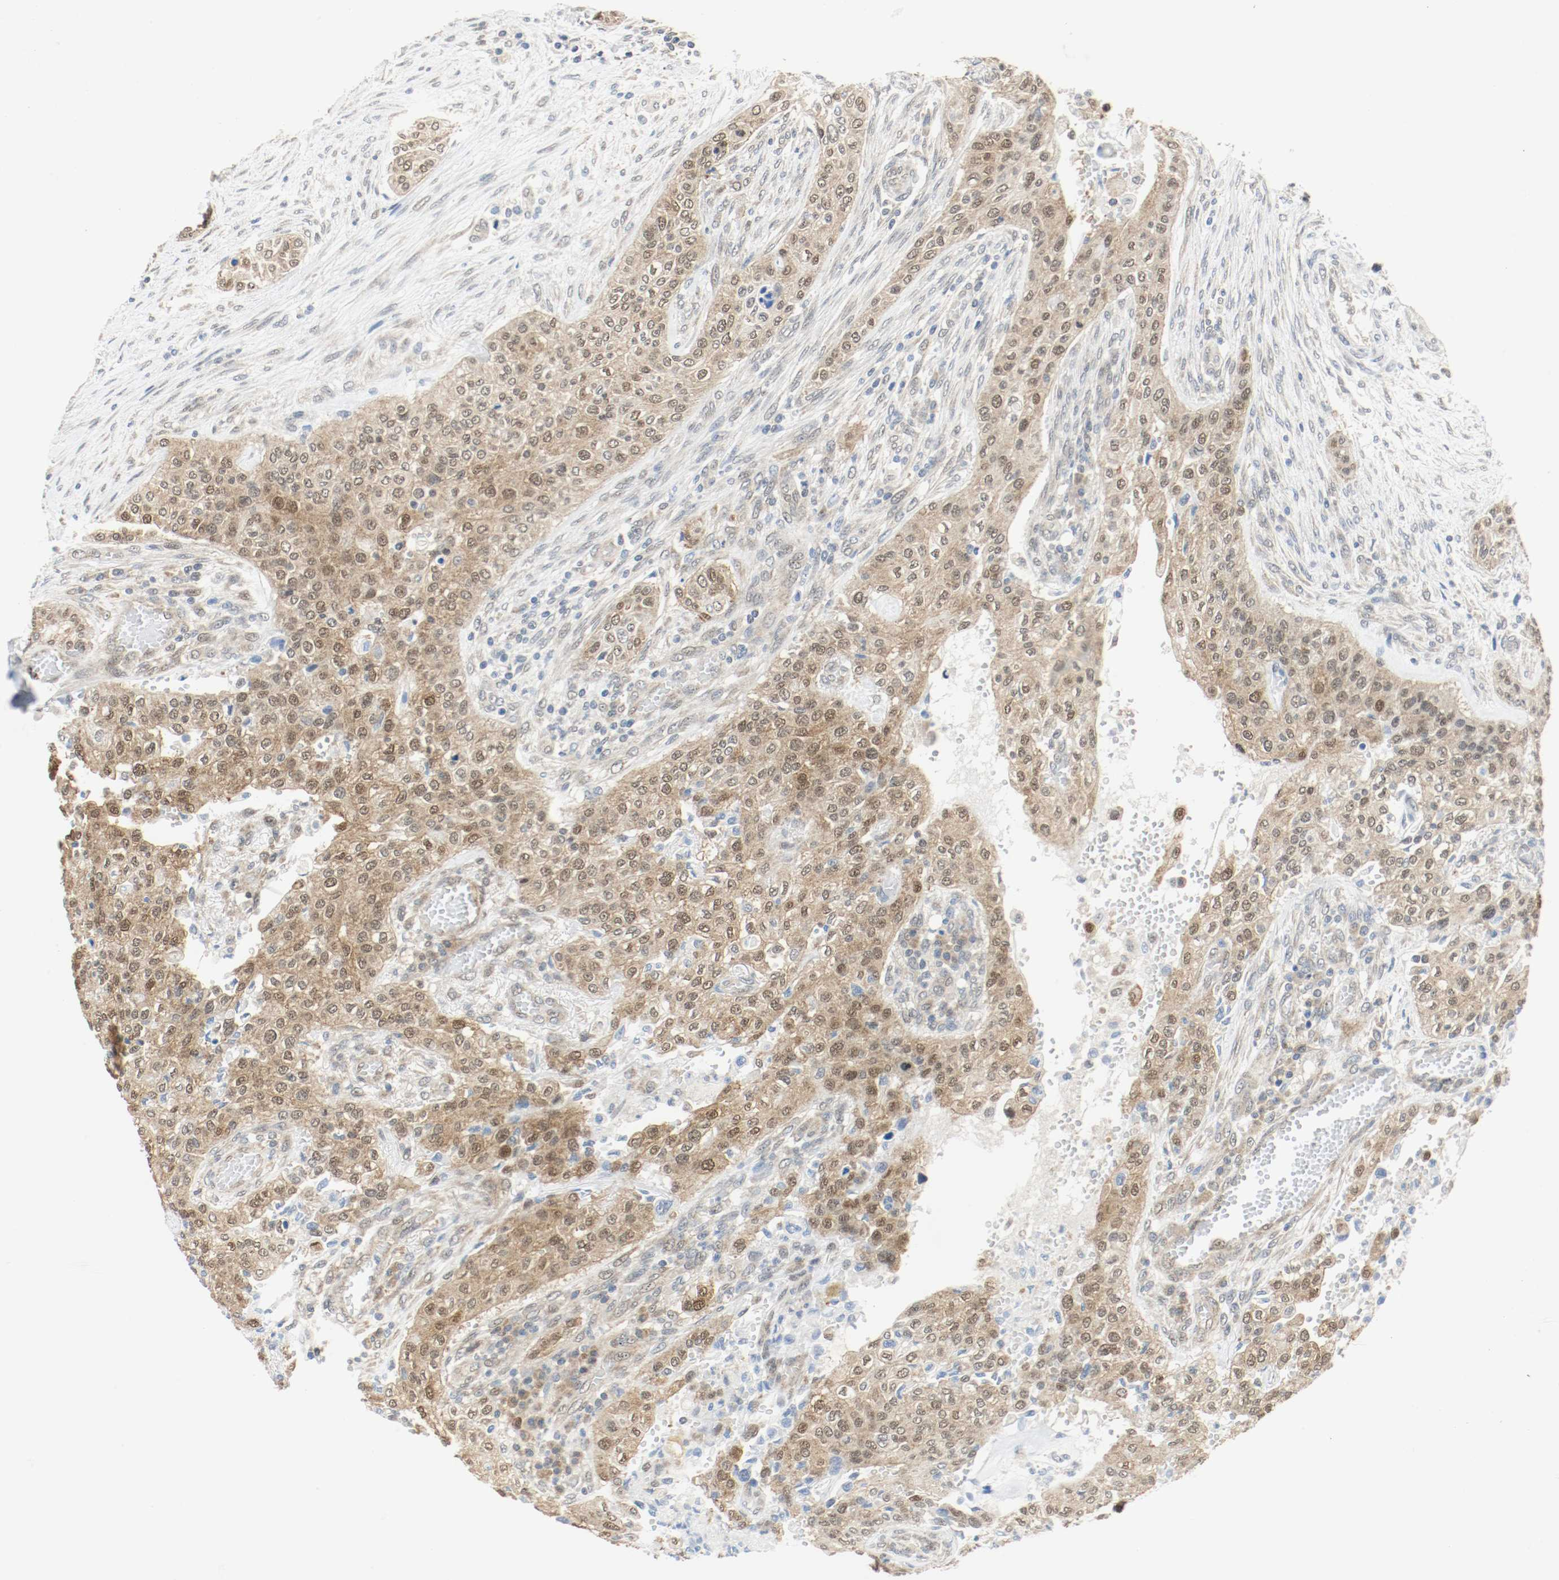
{"staining": {"intensity": "moderate", "quantity": ">75%", "location": "cytoplasmic/membranous,nuclear"}, "tissue": "urothelial cancer", "cell_type": "Tumor cells", "image_type": "cancer", "snomed": [{"axis": "morphology", "description": "Urothelial carcinoma, High grade"}, {"axis": "topography", "description": "Urinary bladder"}], "caption": "DAB immunohistochemical staining of human urothelial carcinoma (high-grade) reveals moderate cytoplasmic/membranous and nuclear protein positivity in about >75% of tumor cells.", "gene": "PPME1", "patient": {"sex": "male", "age": 74}}